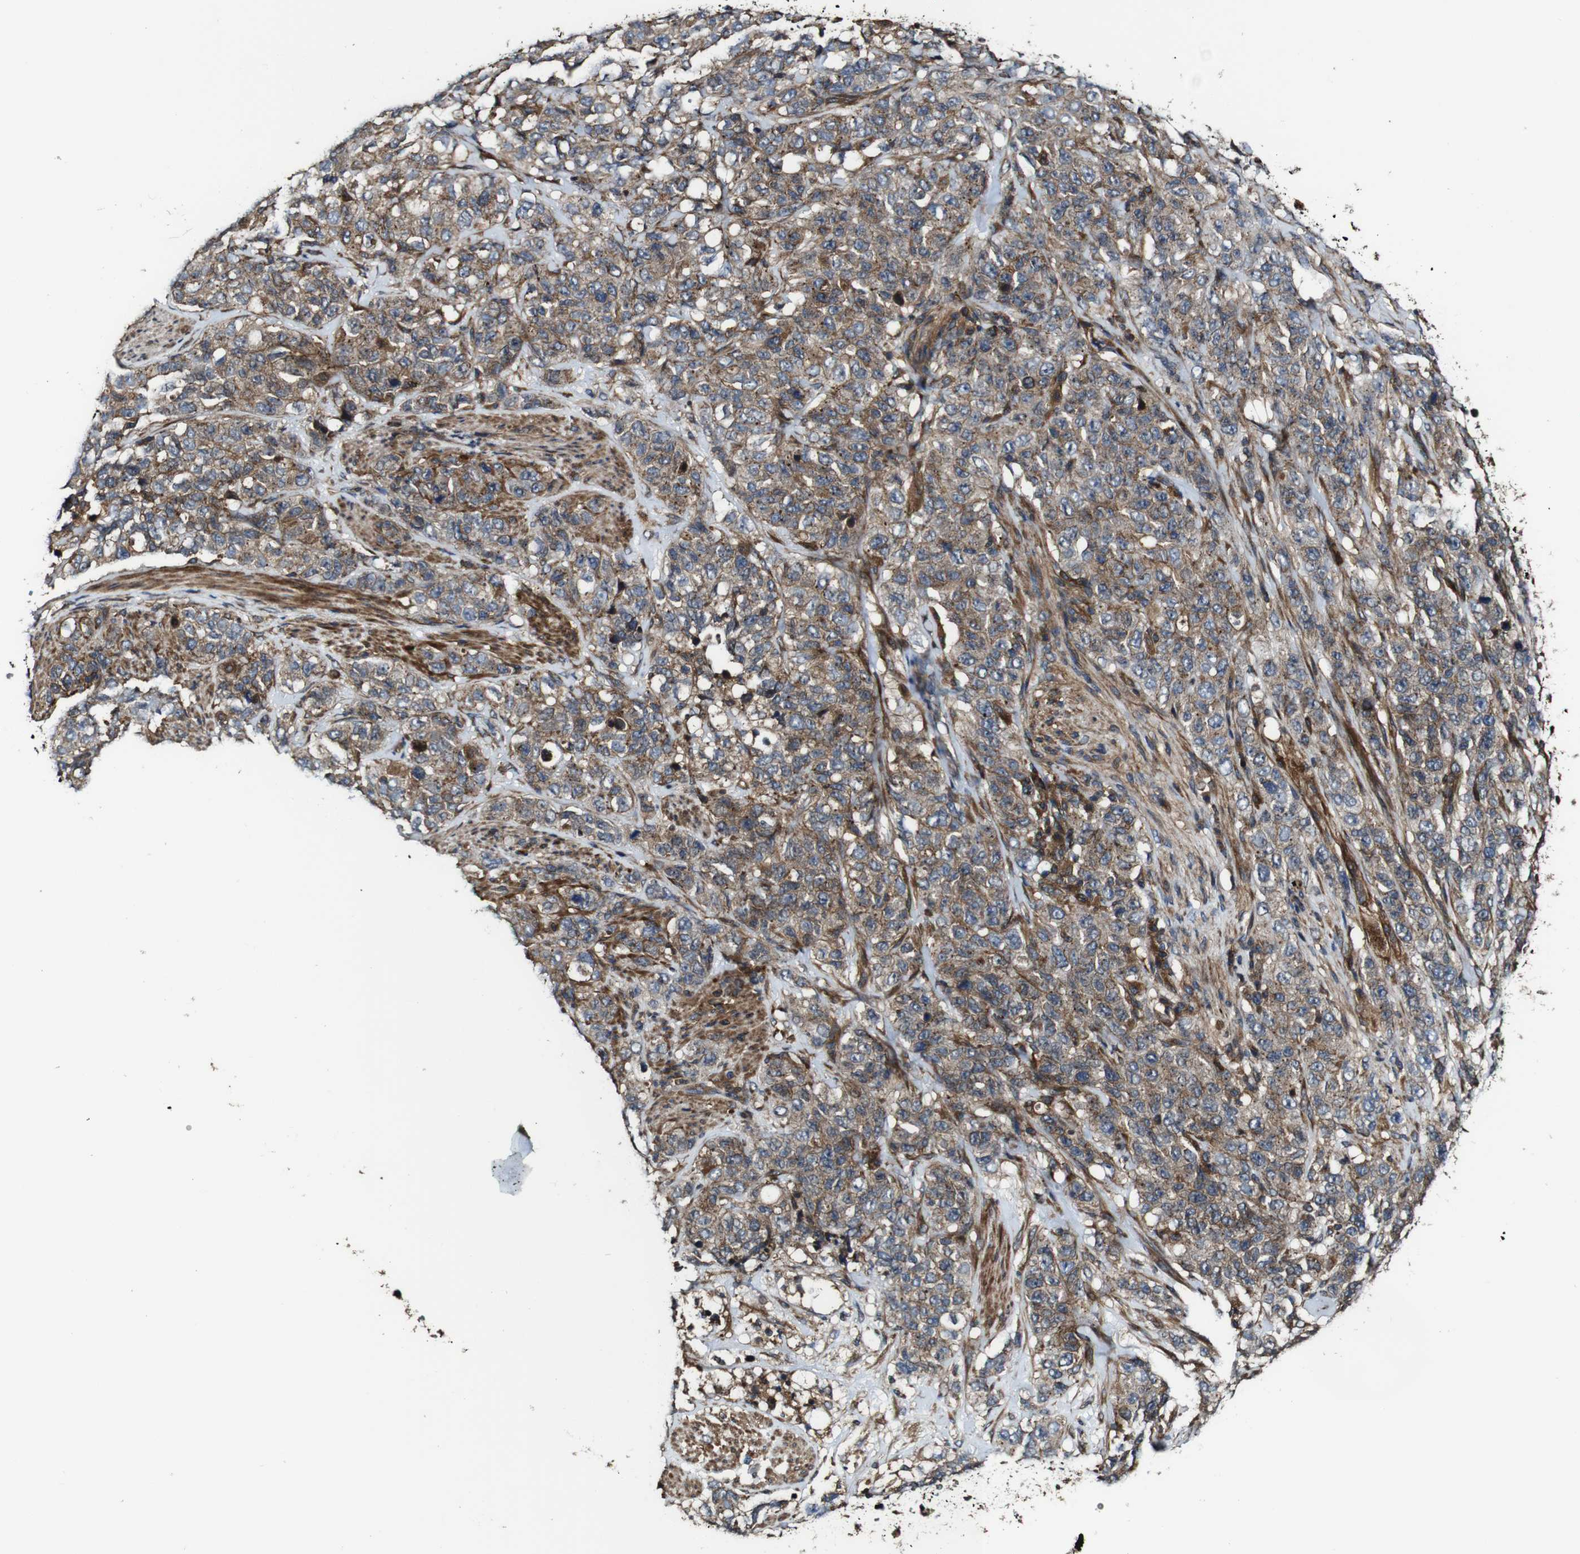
{"staining": {"intensity": "weak", "quantity": ">75%", "location": "cytoplasmic/membranous"}, "tissue": "stomach cancer", "cell_type": "Tumor cells", "image_type": "cancer", "snomed": [{"axis": "morphology", "description": "Adenocarcinoma, NOS"}, {"axis": "topography", "description": "Stomach"}], "caption": "Immunohistochemical staining of stomach adenocarcinoma exhibits low levels of weak cytoplasmic/membranous expression in approximately >75% of tumor cells.", "gene": "TNIK", "patient": {"sex": "male", "age": 48}}